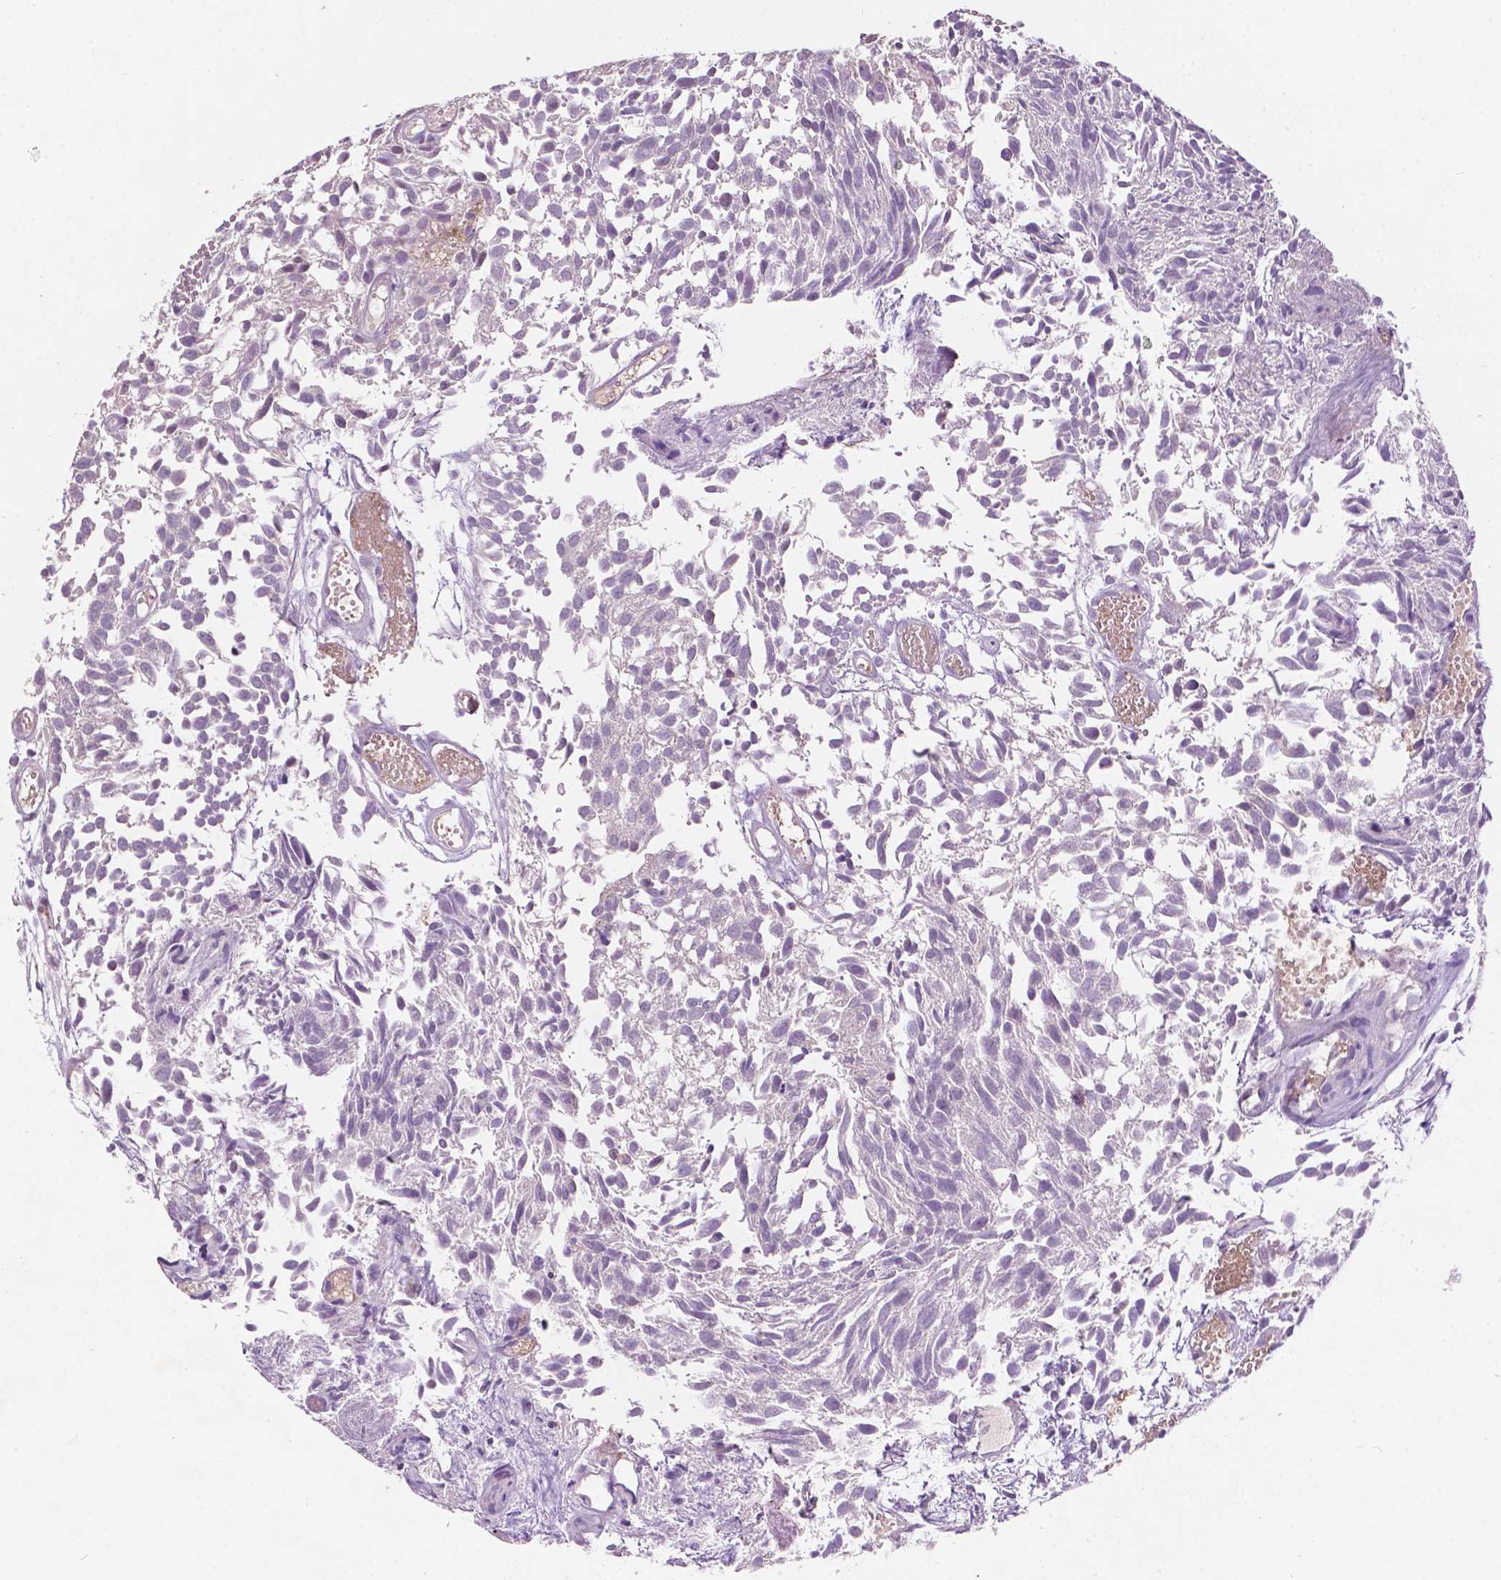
{"staining": {"intensity": "negative", "quantity": "none", "location": "none"}, "tissue": "urothelial cancer", "cell_type": "Tumor cells", "image_type": "cancer", "snomed": [{"axis": "morphology", "description": "Urothelial carcinoma, Low grade"}, {"axis": "topography", "description": "Urinary bladder"}], "caption": "Tumor cells are negative for protein expression in human urothelial cancer.", "gene": "TM6SF2", "patient": {"sex": "male", "age": 70}}